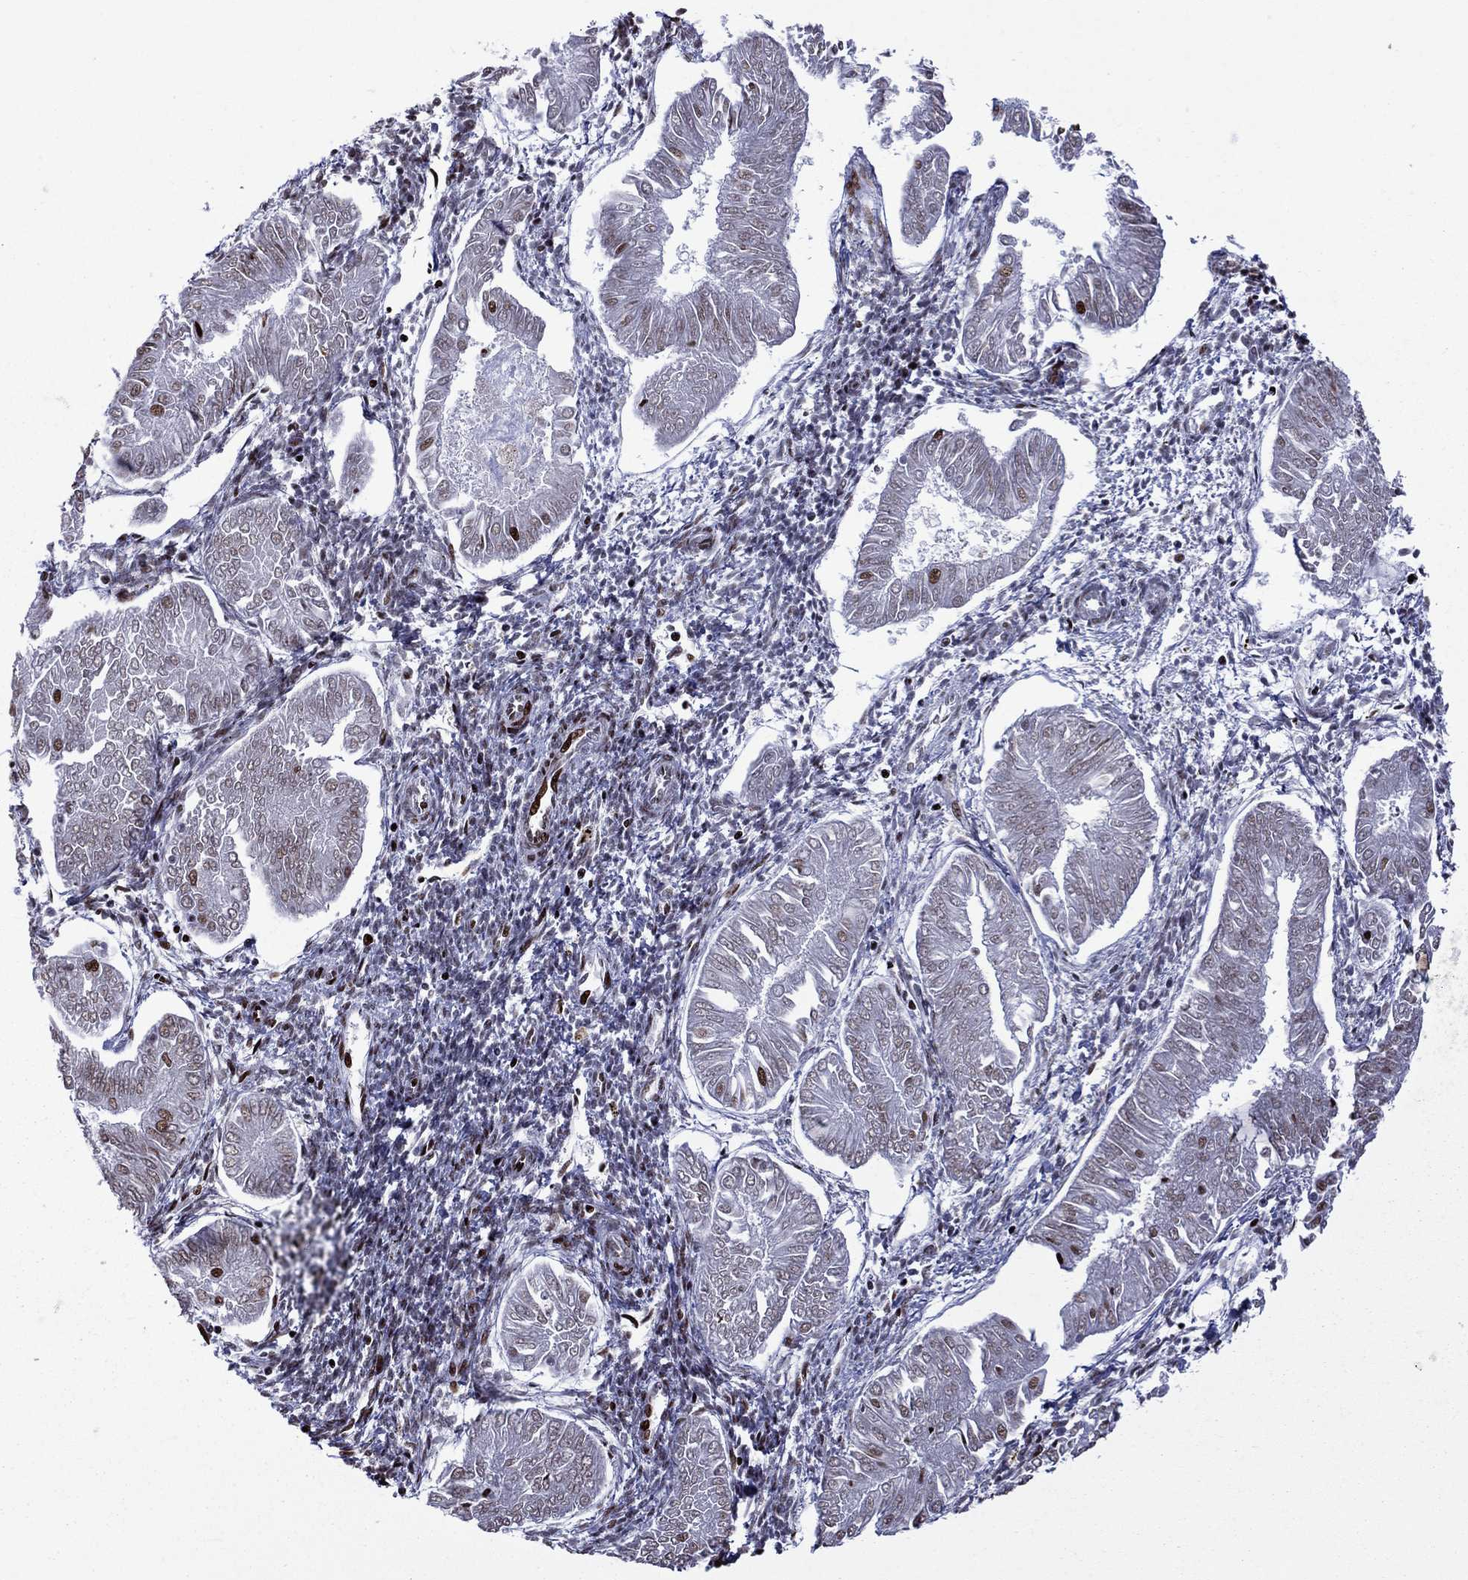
{"staining": {"intensity": "strong", "quantity": "<25%", "location": "nuclear"}, "tissue": "endometrial cancer", "cell_type": "Tumor cells", "image_type": "cancer", "snomed": [{"axis": "morphology", "description": "Adenocarcinoma, NOS"}, {"axis": "topography", "description": "Endometrium"}], "caption": "IHC micrograph of human endometrial cancer stained for a protein (brown), which shows medium levels of strong nuclear positivity in approximately <25% of tumor cells.", "gene": "LIMK1", "patient": {"sex": "female", "age": 53}}